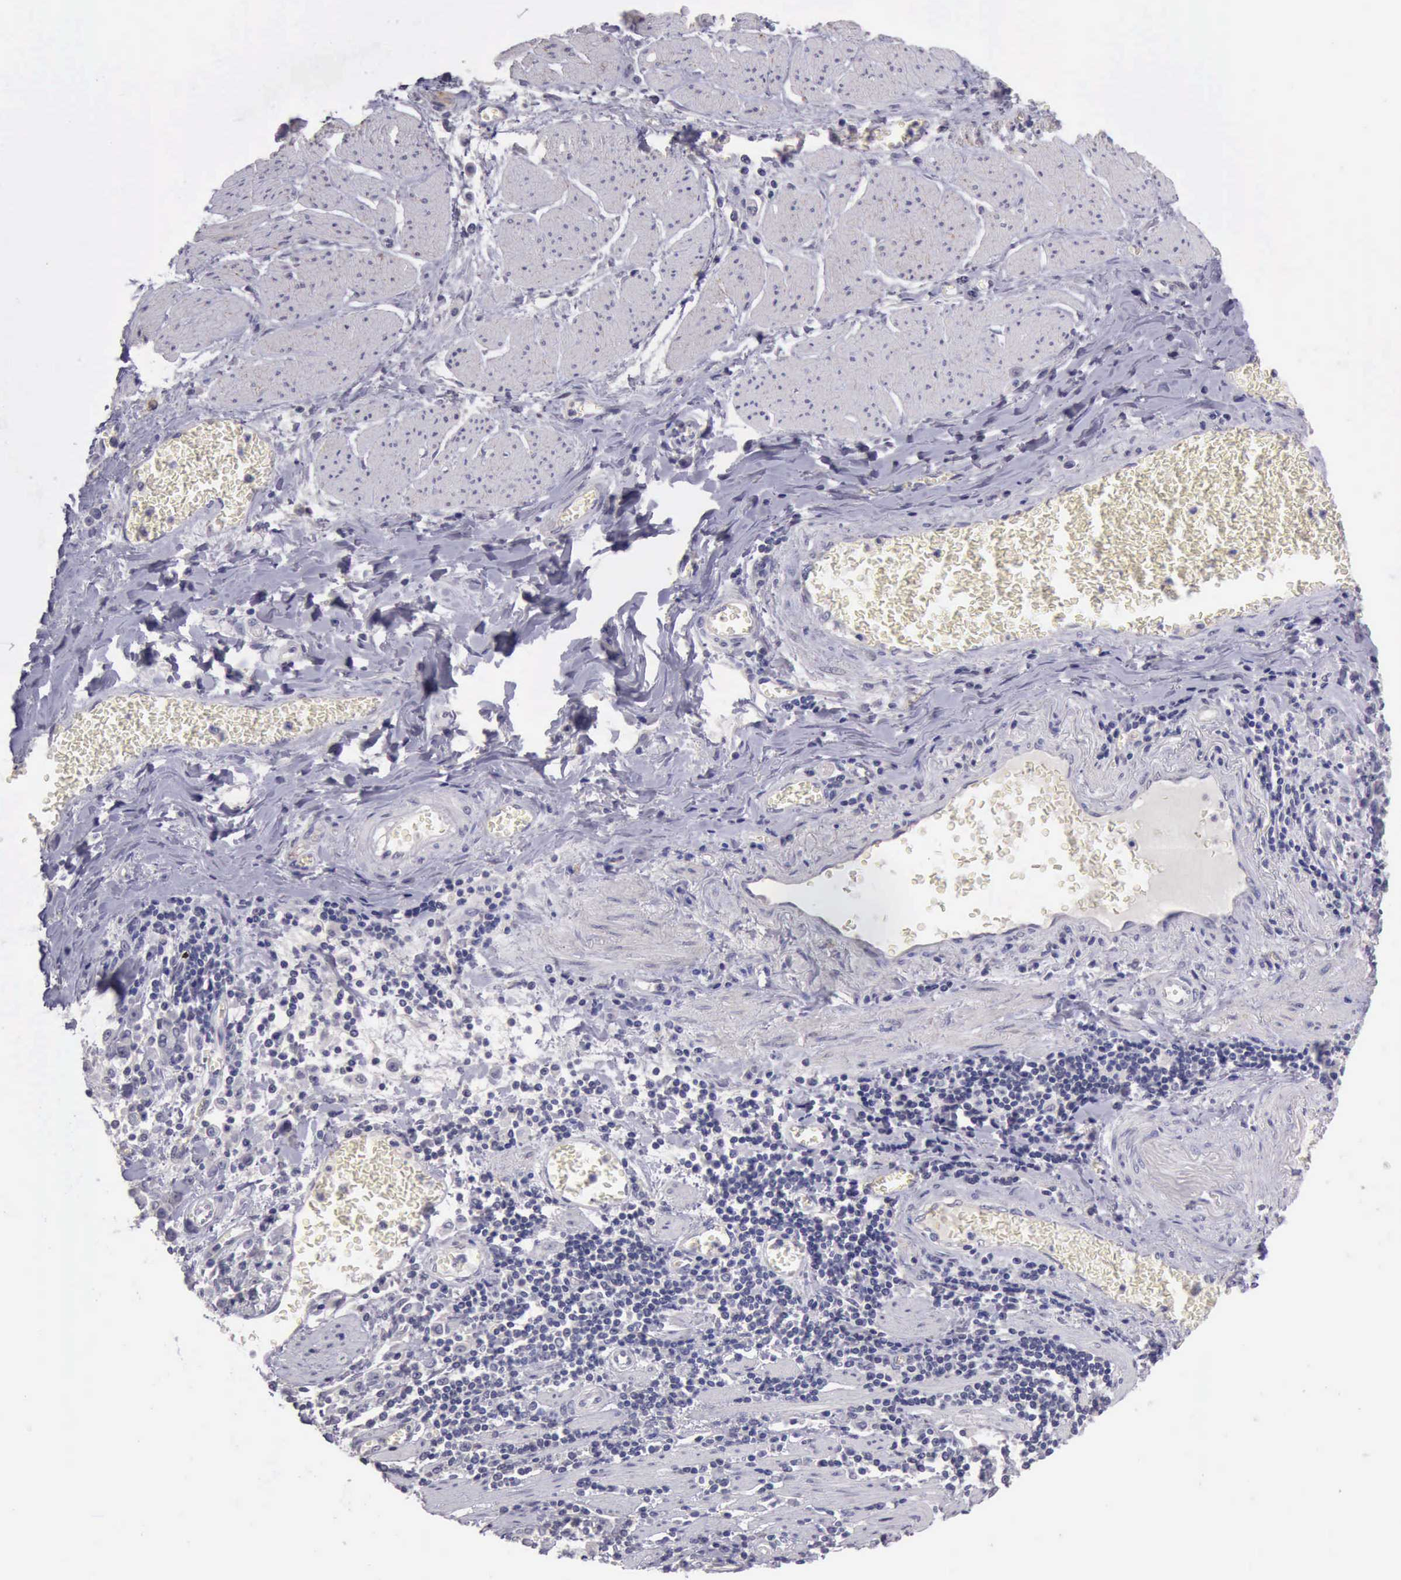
{"staining": {"intensity": "negative", "quantity": "none", "location": "none"}, "tissue": "stomach cancer", "cell_type": "Tumor cells", "image_type": "cancer", "snomed": [{"axis": "morphology", "description": "Adenocarcinoma, NOS"}, {"axis": "topography", "description": "Stomach"}], "caption": "Protein analysis of stomach cancer (adenocarcinoma) shows no significant expression in tumor cells.", "gene": "KCND1", "patient": {"sex": "male", "age": 72}}